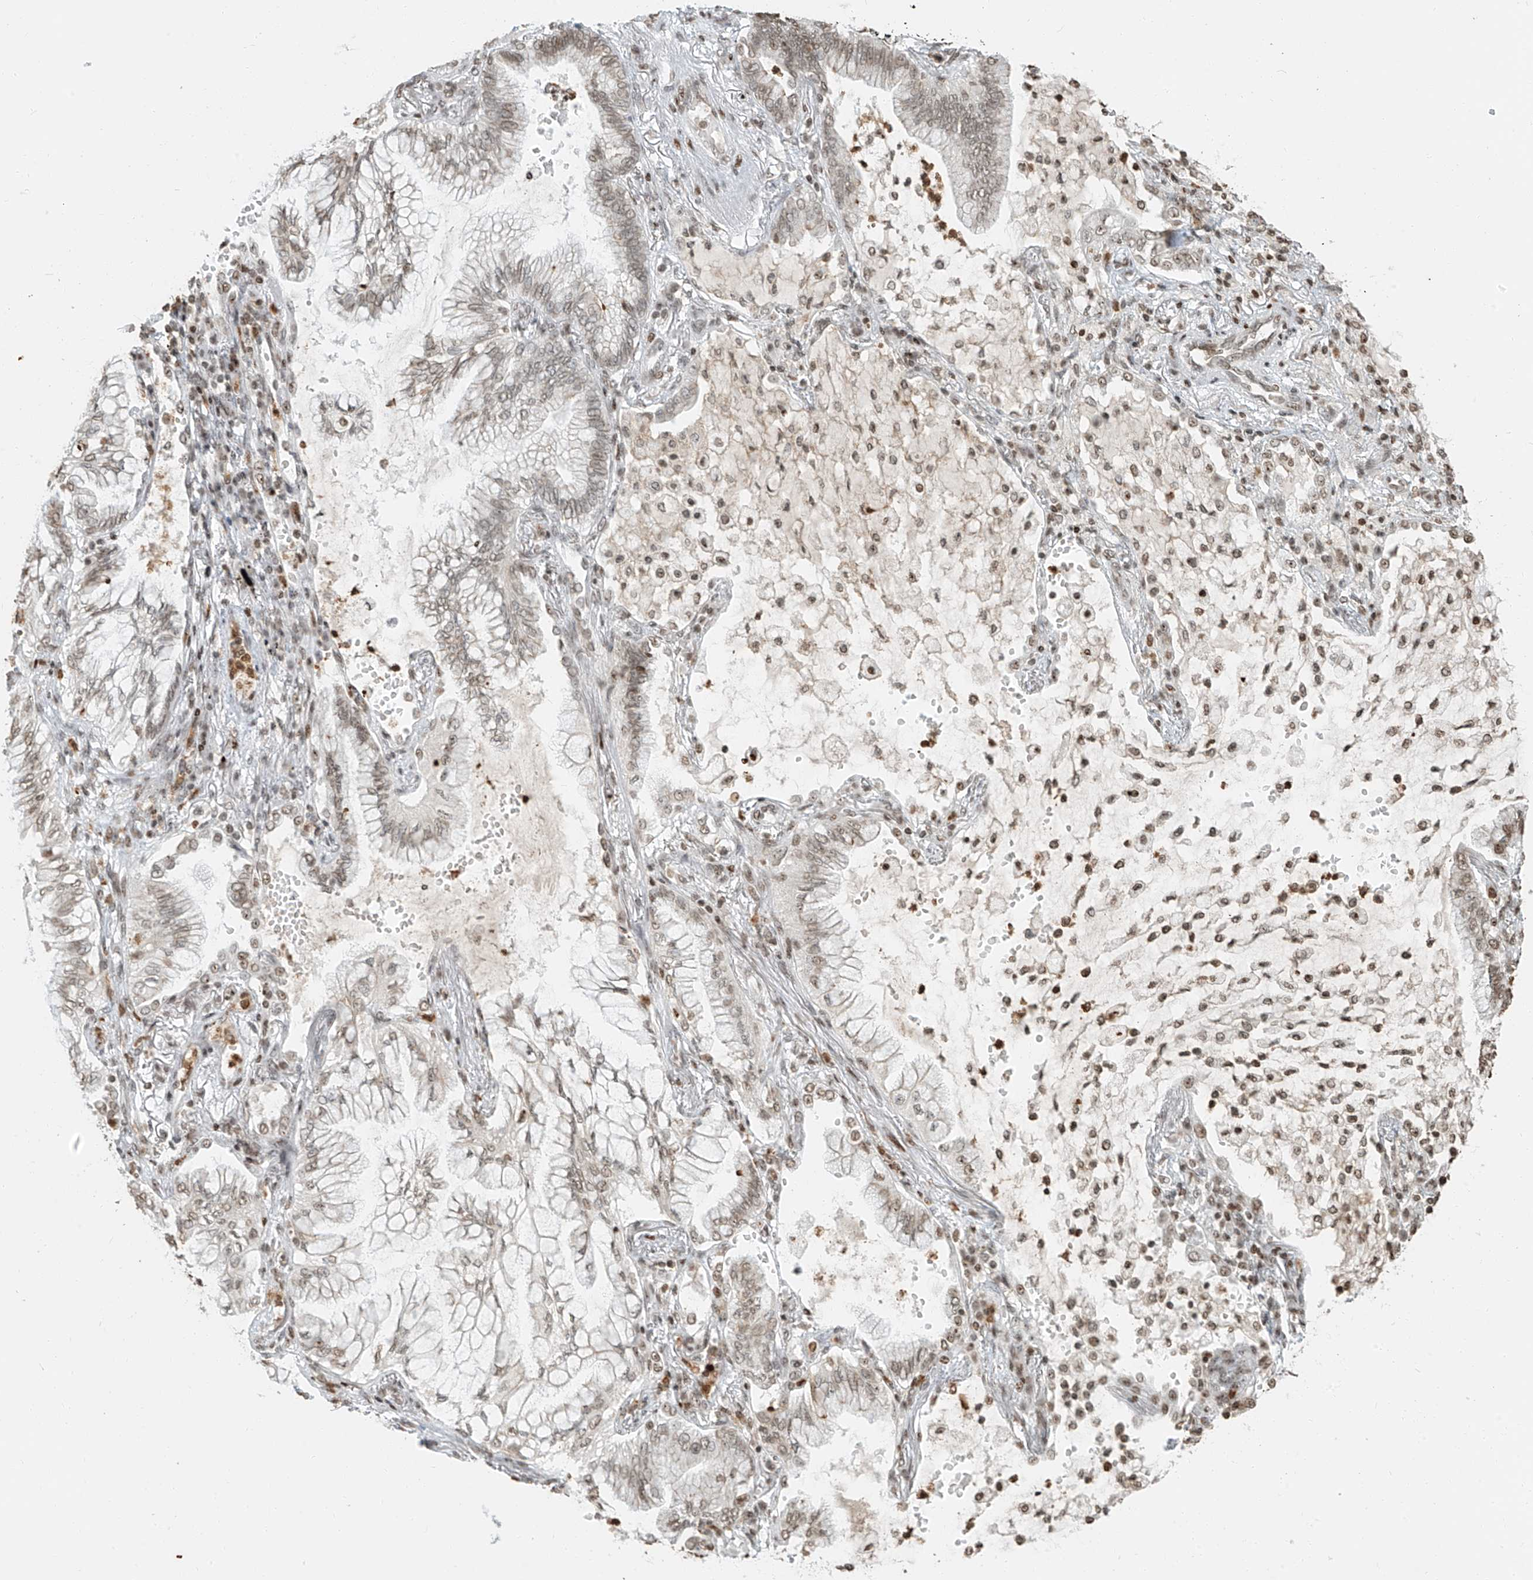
{"staining": {"intensity": "moderate", "quantity": ">75%", "location": "nuclear"}, "tissue": "lung cancer", "cell_type": "Tumor cells", "image_type": "cancer", "snomed": [{"axis": "morphology", "description": "Adenocarcinoma, NOS"}, {"axis": "topography", "description": "Lung"}], "caption": "Human lung cancer stained for a protein (brown) demonstrates moderate nuclear positive expression in about >75% of tumor cells.", "gene": "C17orf58", "patient": {"sex": "female", "age": 70}}